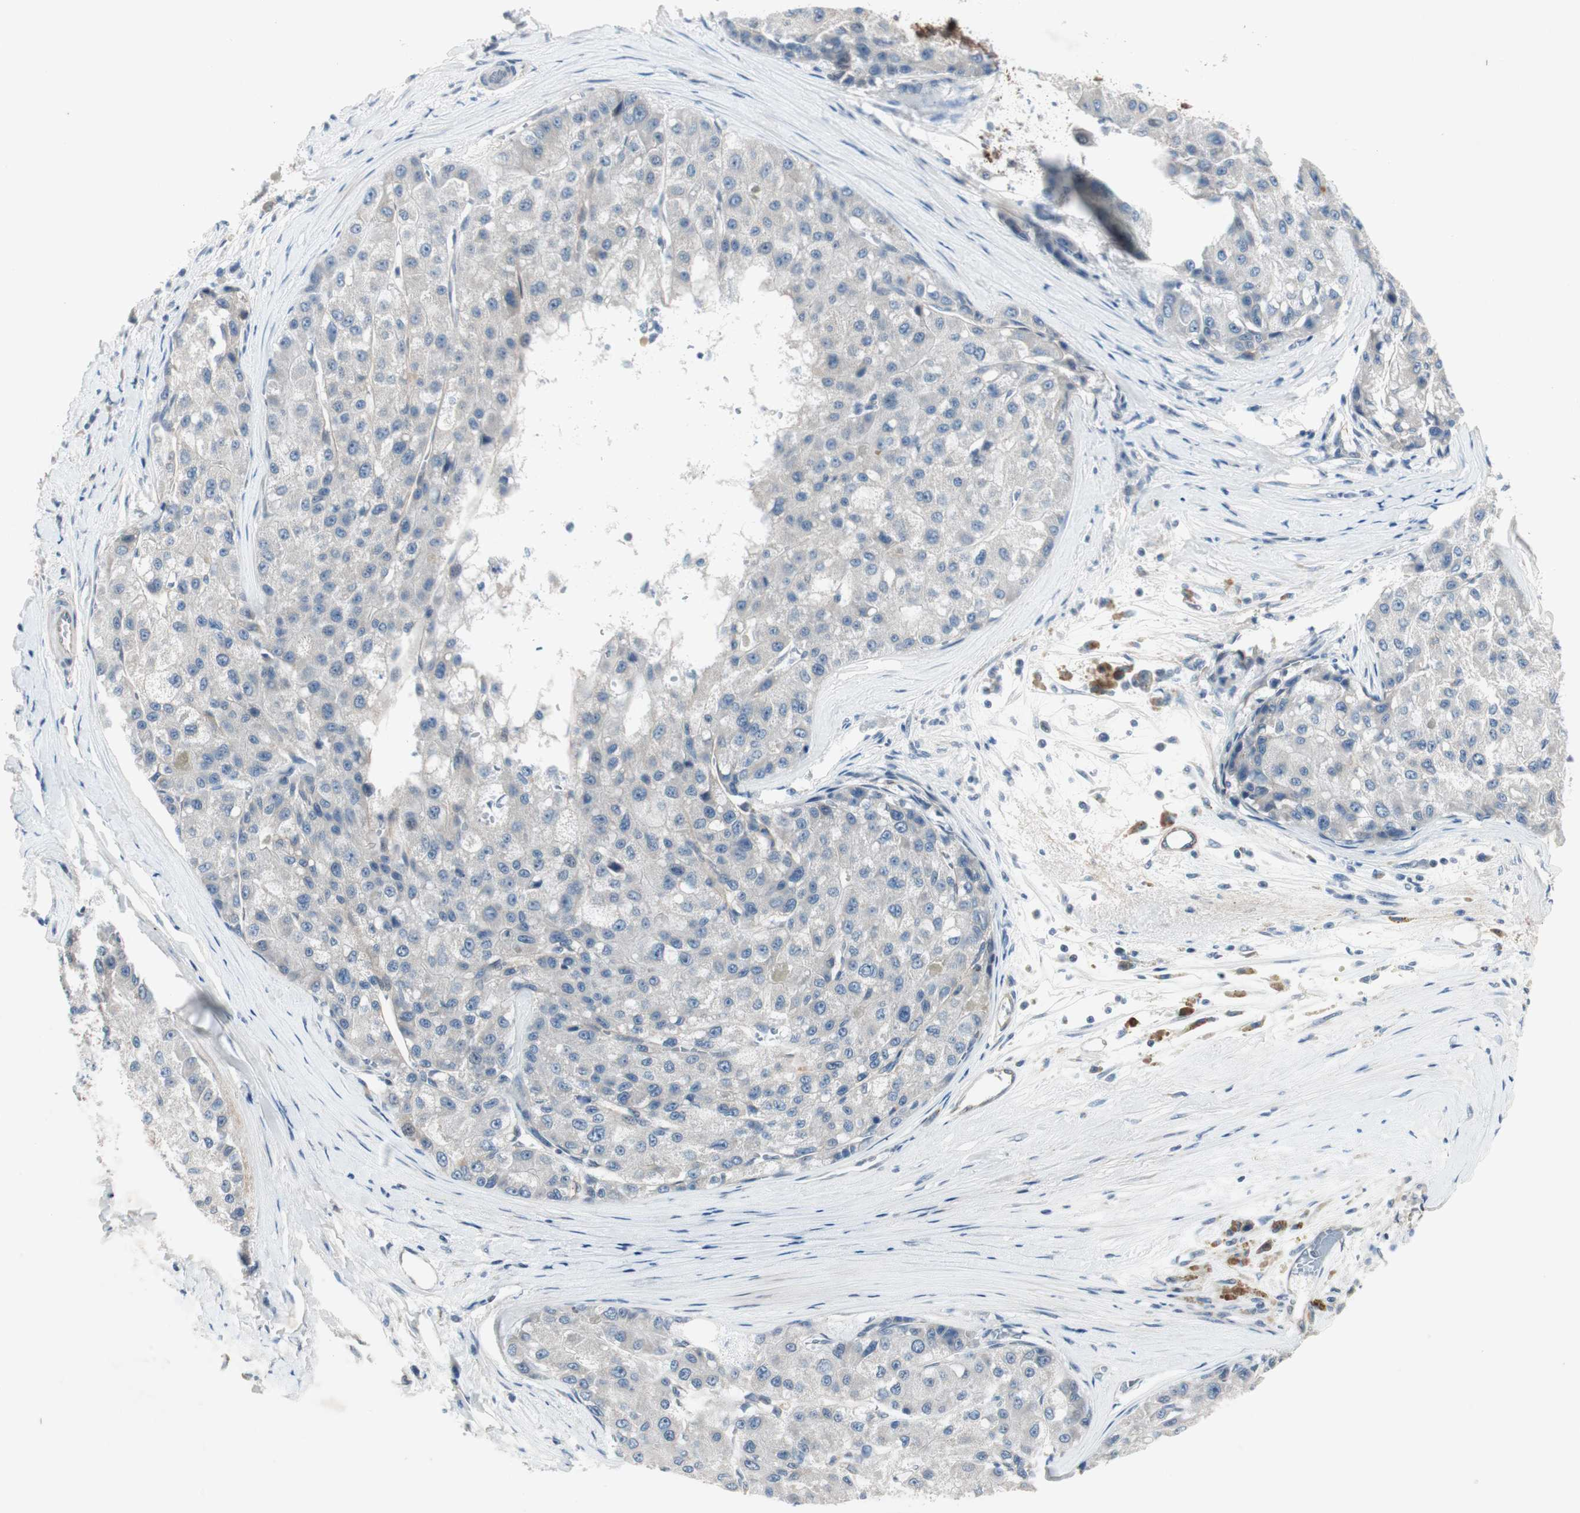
{"staining": {"intensity": "negative", "quantity": "none", "location": "none"}, "tissue": "liver cancer", "cell_type": "Tumor cells", "image_type": "cancer", "snomed": [{"axis": "morphology", "description": "Carcinoma, Hepatocellular, NOS"}, {"axis": "topography", "description": "Liver"}], "caption": "Liver cancer (hepatocellular carcinoma) stained for a protein using immunohistochemistry exhibits no expression tumor cells.", "gene": "ITGB4", "patient": {"sex": "male", "age": 80}}